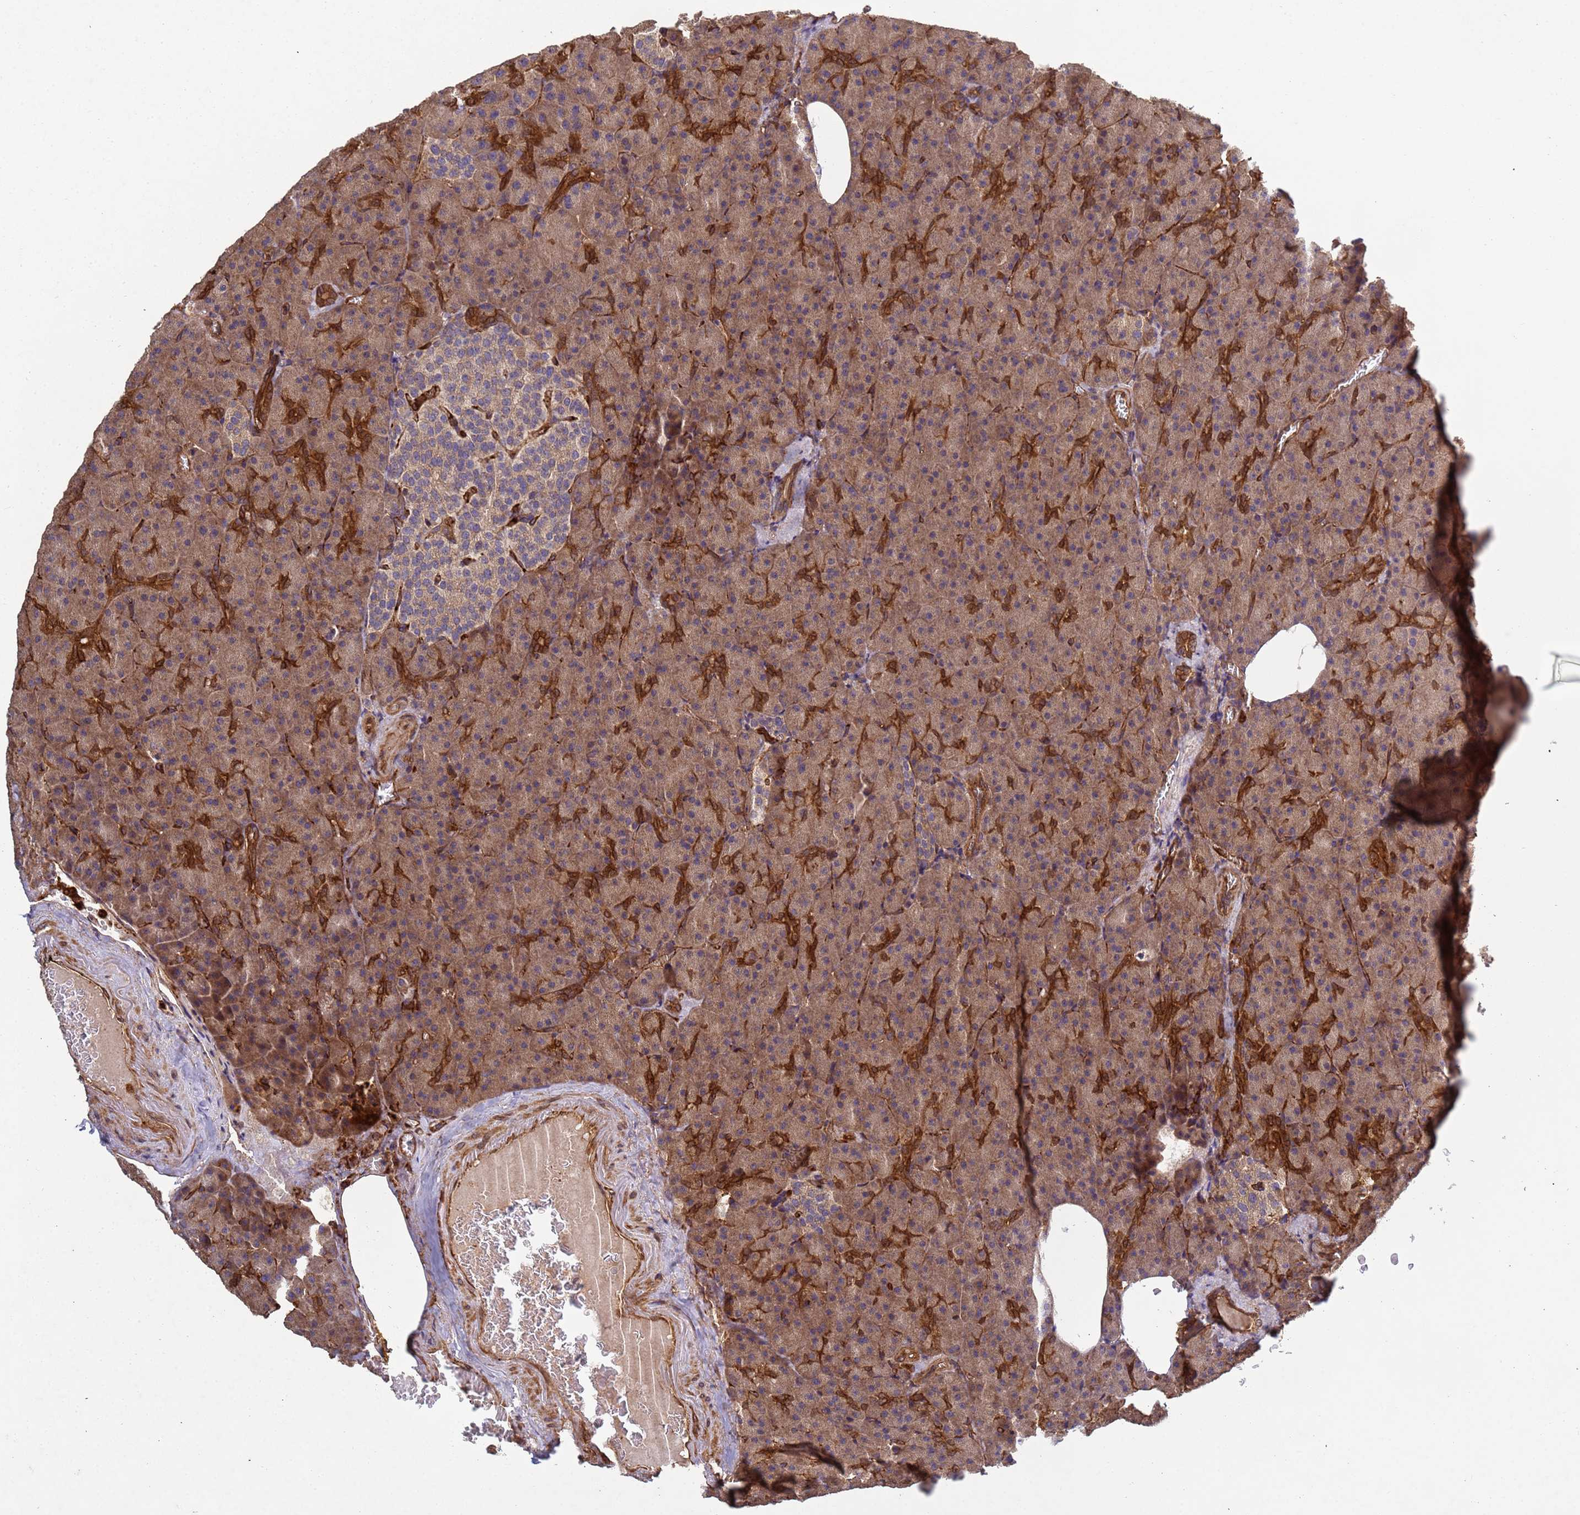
{"staining": {"intensity": "strong", "quantity": "25%-75%", "location": "cytoplasmic/membranous"}, "tissue": "pancreas", "cell_type": "Exocrine glandular cells", "image_type": "normal", "snomed": [{"axis": "morphology", "description": "Normal tissue, NOS"}, {"axis": "topography", "description": "Pancreas"}], "caption": "Strong cytoplasmic/membranous expression is seen in about 25%-75% of exocrine glandular cells in unremarkable pancreas. (DAB (3,3'-diaminobenzidine) IHC, brown staining for protein, blue staining for nuclei).", "gene": "C8orf34", "patient": {"sex": "female", "age": 74}}